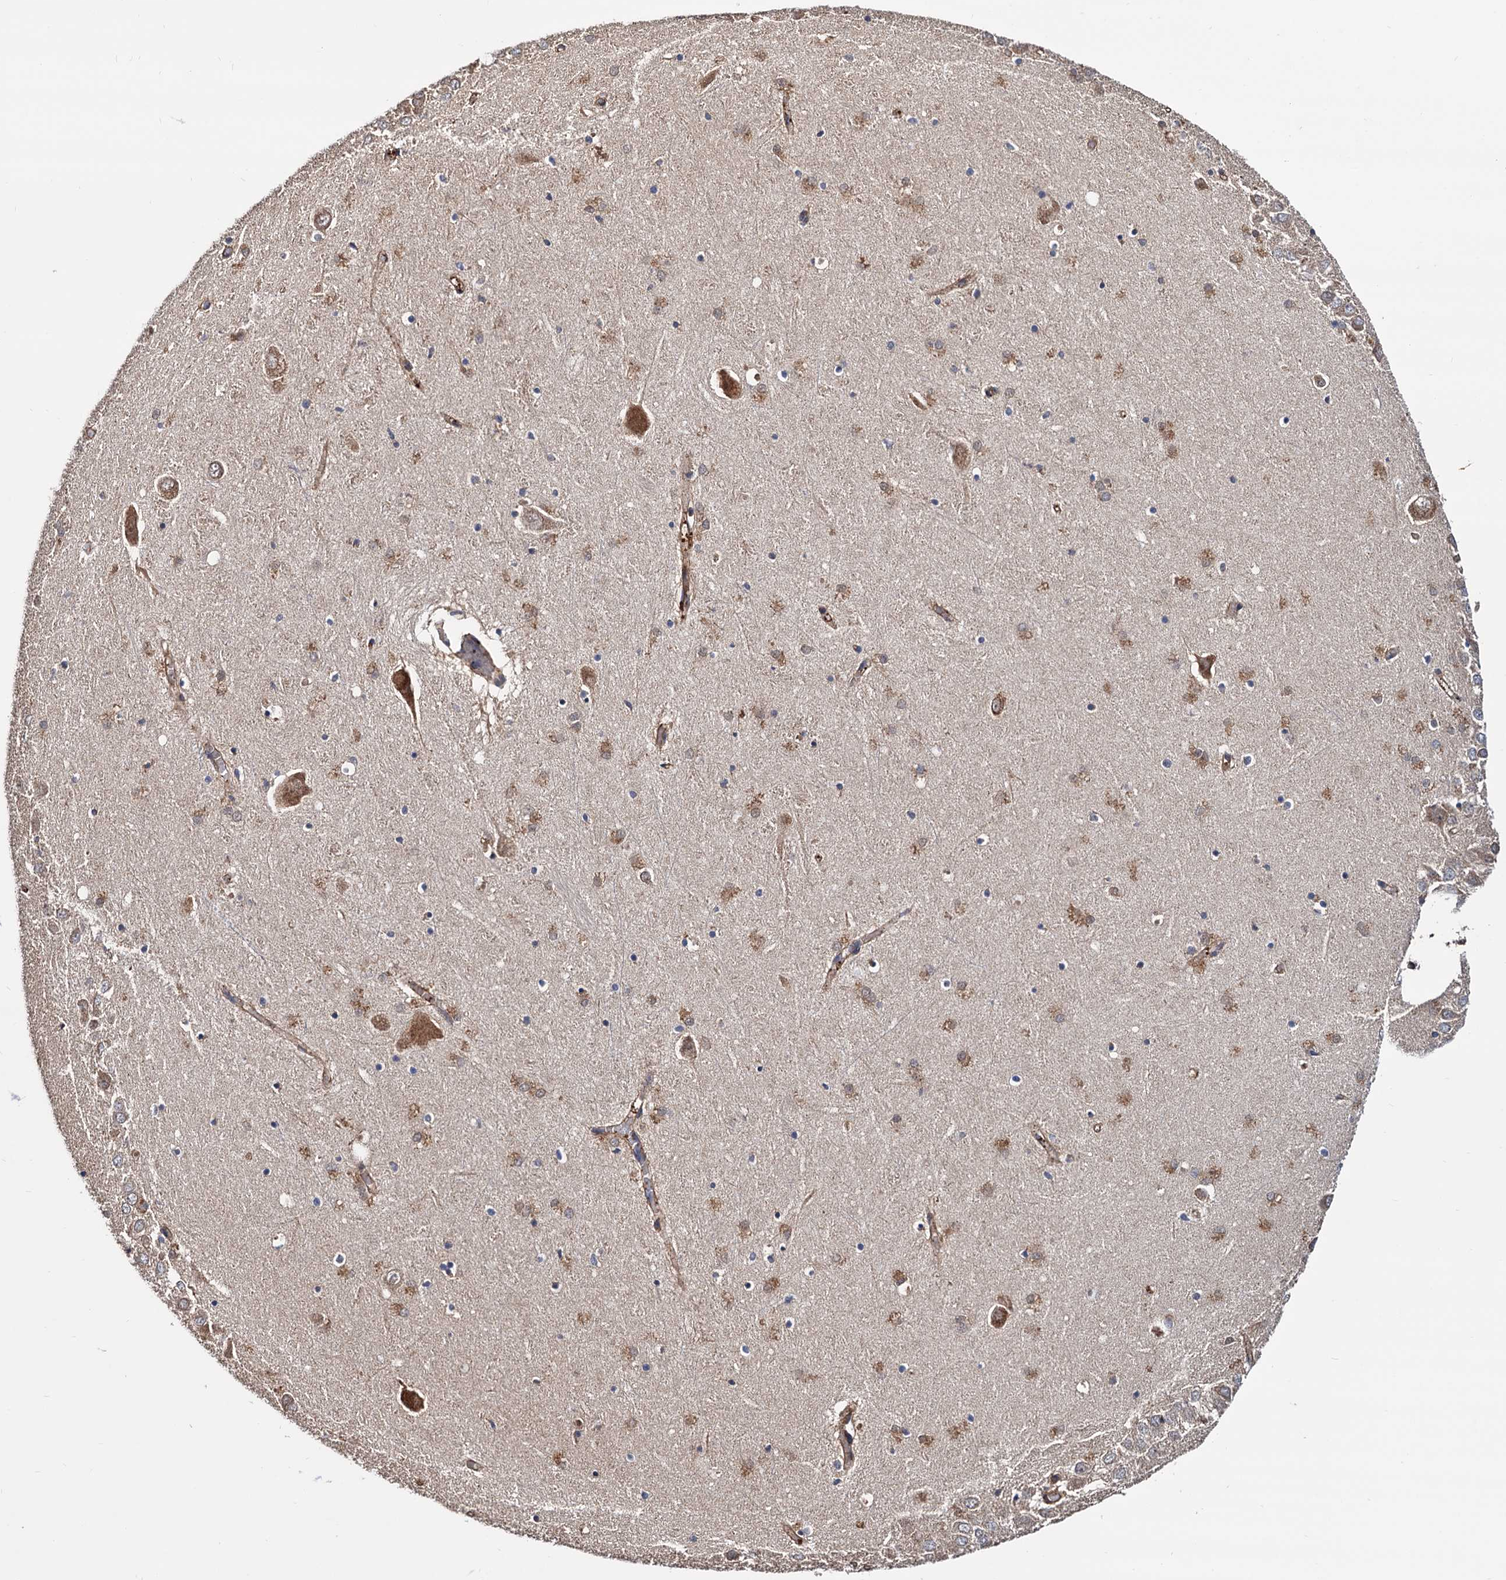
{"staining": {"intensity": "moderate", "quantity": ">75%", "location": "cytoplasmic/membranous"}, "tissue": "hippocampus", "cell_type": "Glial cells", "image_type": "normal", "snomed": [{"axis": "morphology", "description": "Normal tissue, NOS"}, {"axis": "topography", "description": "Hippocampus"}], "caption": "DAB immunohistochemical staining of unremarkable human hippocampus exhibits moderate cytoplasmic/membranous protein positivity in approximately >75% of glial cells.", "gene": "MRPL42", "patient": {"sex": "male", "age": 70}}